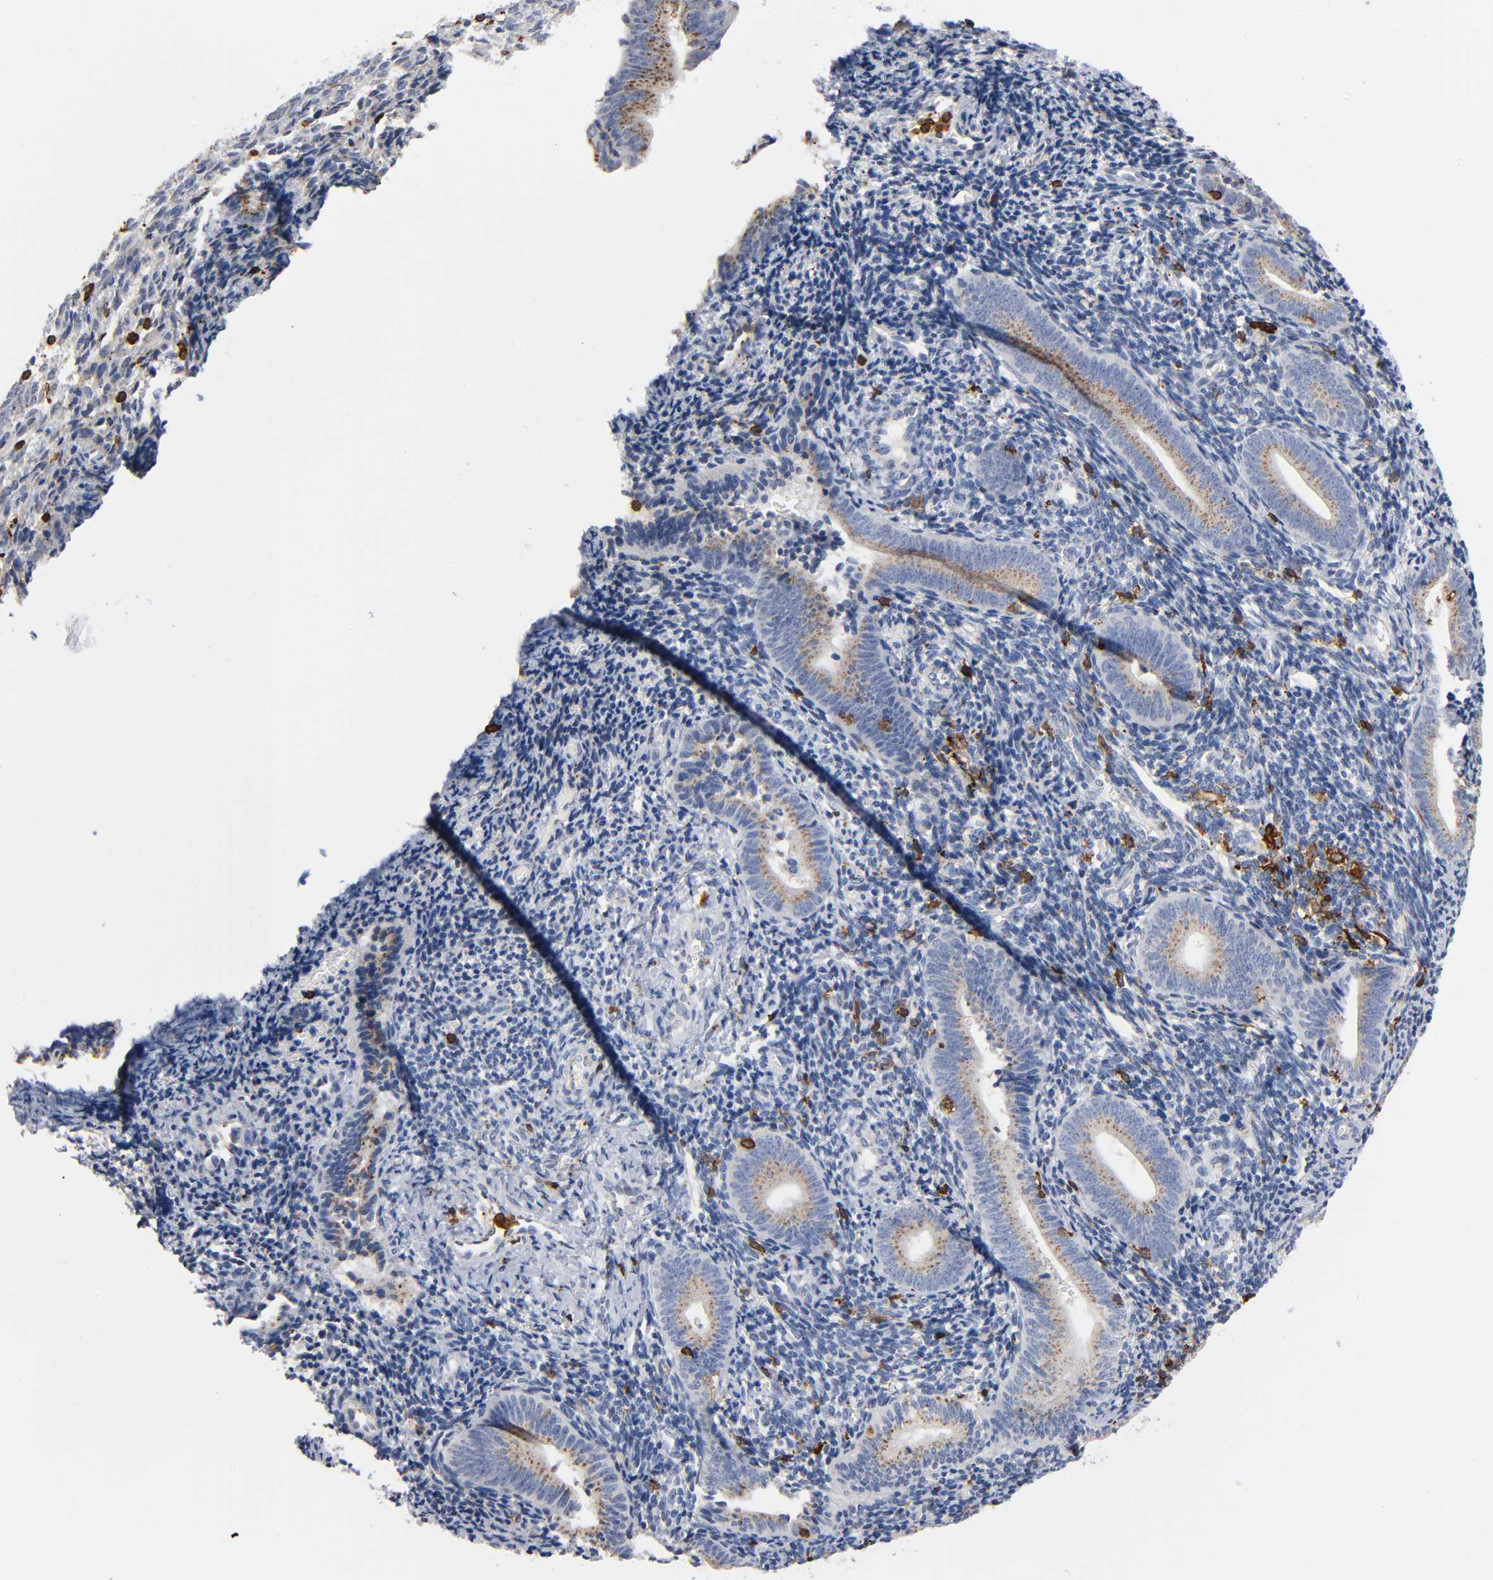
{"staining": {"intensity": "moderate", "quantity": "25%-75%", "location": "cytoplasmic/membranous"}, "tissue": "endometrium", "cell_type": "Cells in endometrial stroma", "image_type": "normal", "snomed": [{"axis": "morphology", "description": "Normal tissue, NOS"}, {"axis": "topography", "description": "Uterus"}, {"axis": "topography", "description": "Endometrium"}], "caption": "Immunohistochemistry (DAB (3,3'-diaminobenzidine)) staining of benign endometrium shows moderate cytoplasmic/membranous protein expression in approximately 25%-75% of cells in endometrial stroma. Nuclei are stained in blue.", "gene": "CAPN10", "patient": {"sex": "female", "age": 33}}